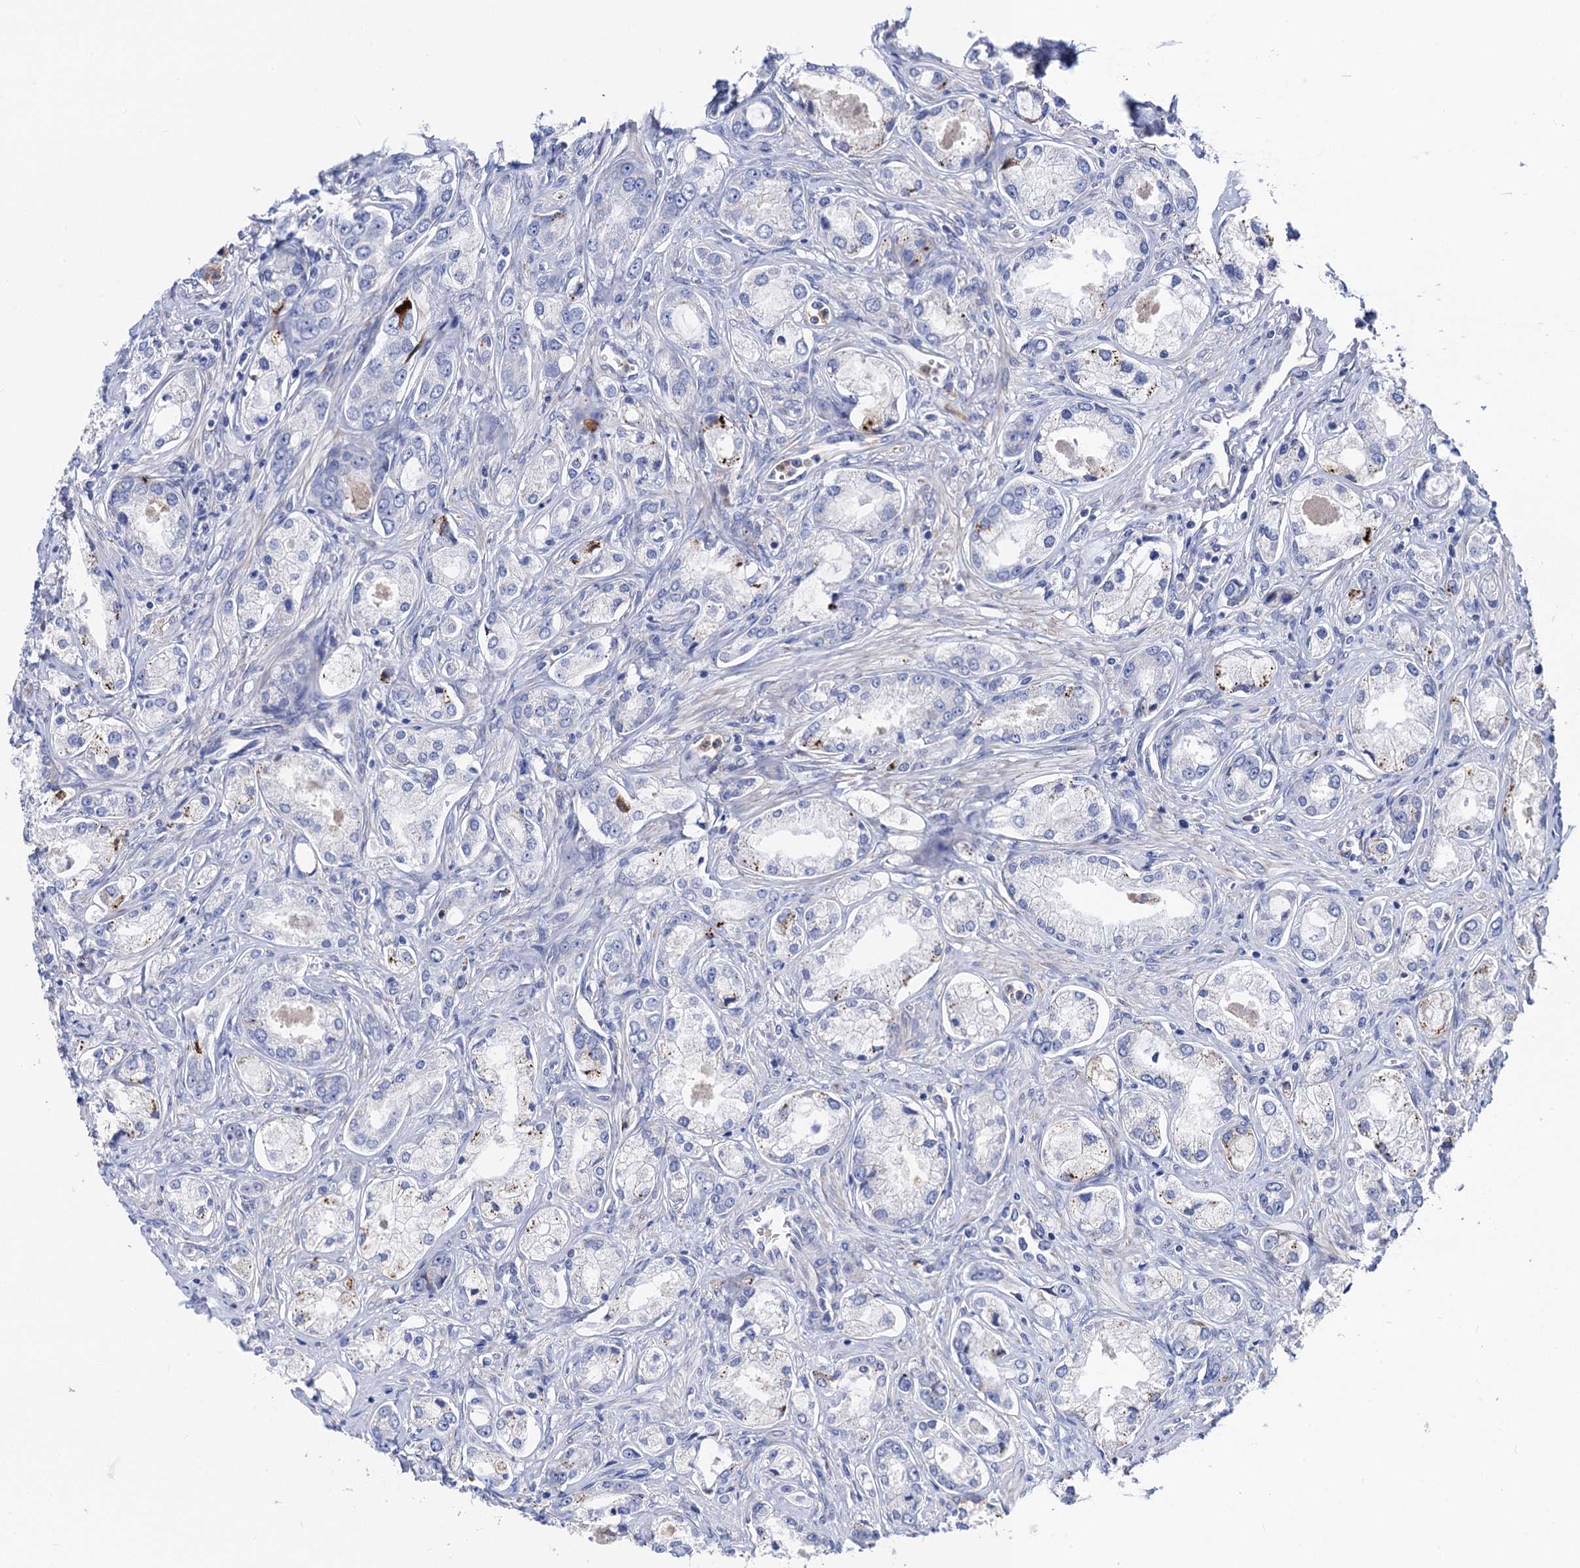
{"staining": {"intensity": "negative", "quantity": "none", "location": "none"}, "tissue": "prostate cancer", "cell_type": "Tumor cells", "image_type": "cancer", "snomed": [{"axis": "morphology", "description": "Adenocarcinoma, Low grade"}, {"axis": "topography", "description": "Prostate"}], "caption": "This is an immunohistochemistry photomicrograph of human low-grade adenocarcinoma (prostate). There is no expression in tumor cells.", "gene": "FREM3", "patient": {"sex": "male", "age": 68}}